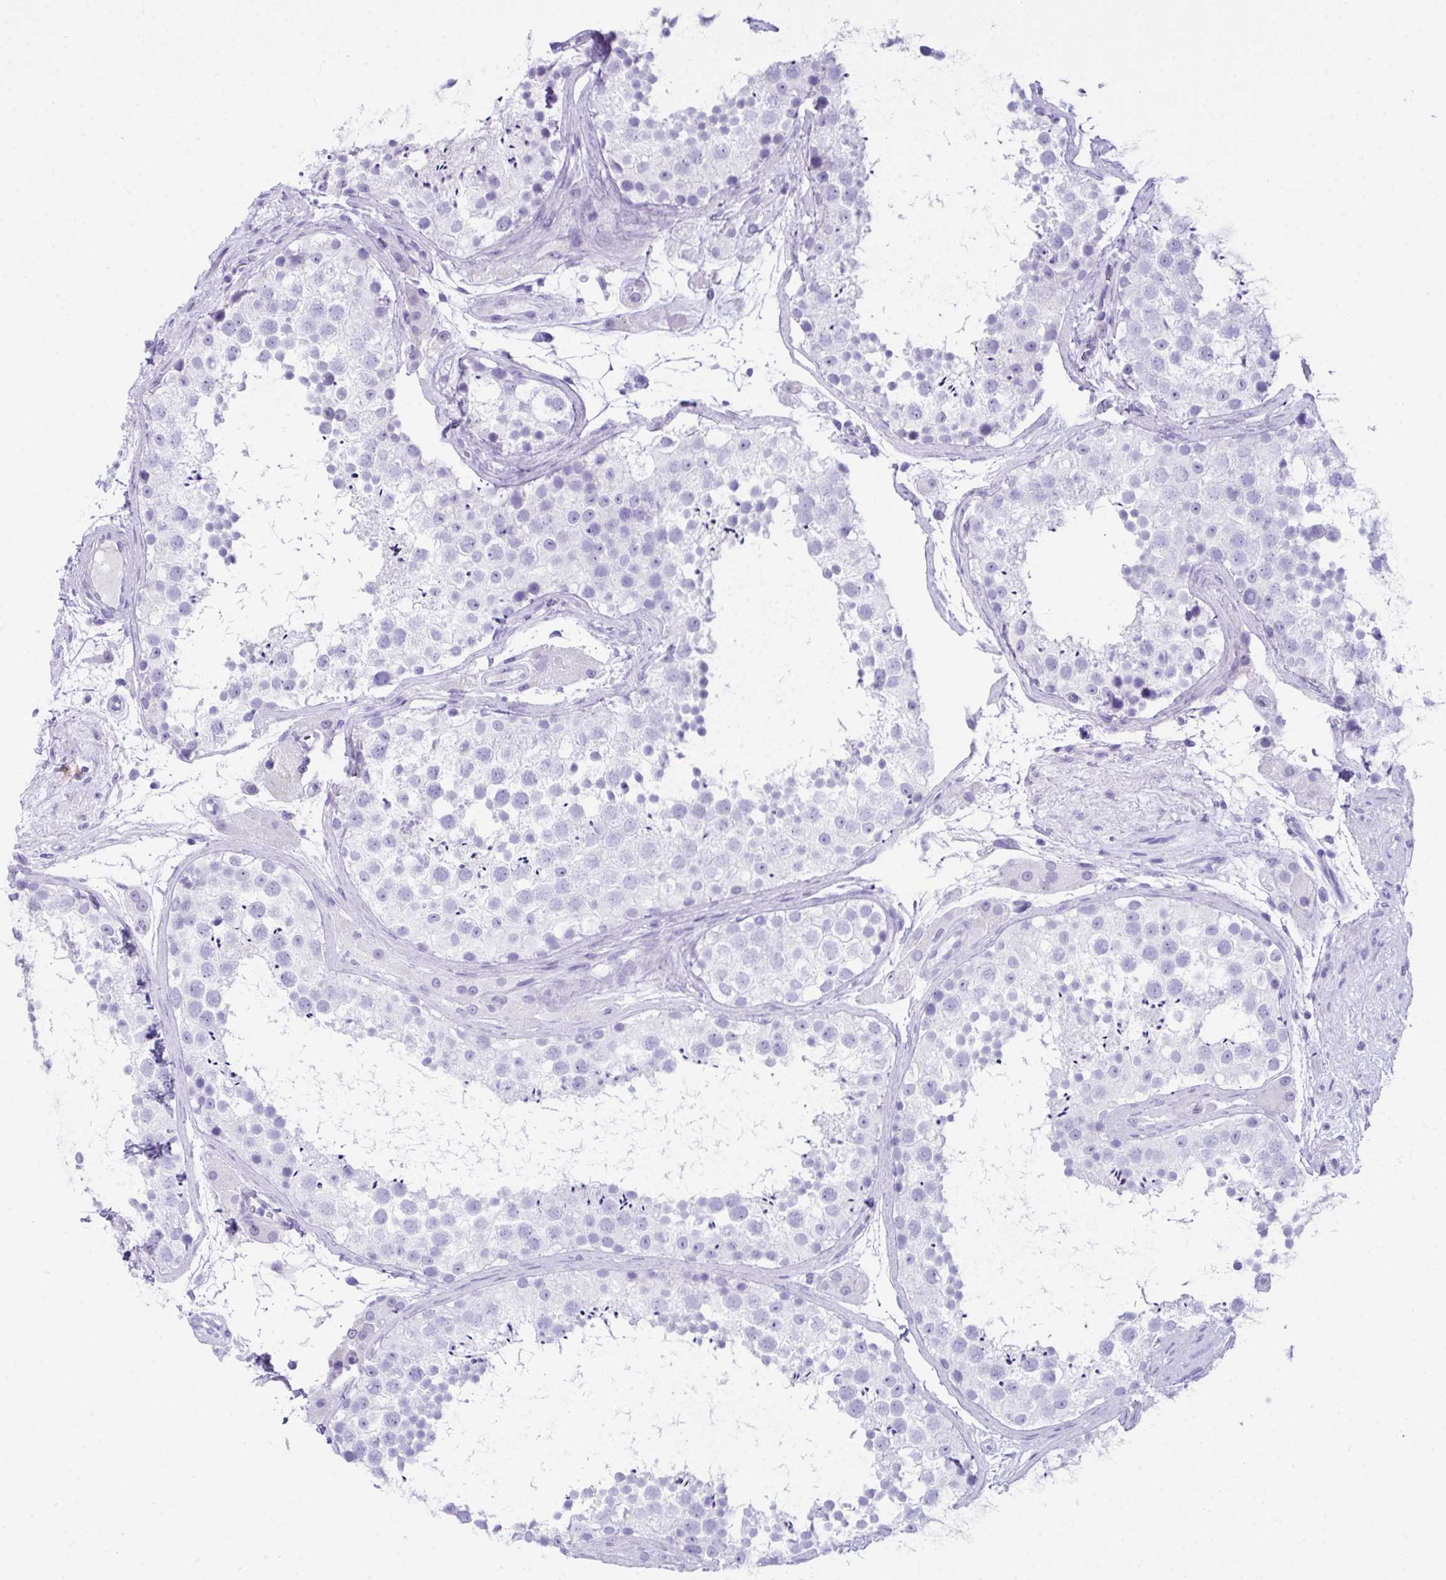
{"staining": {"intensity": "negative", "quantity": "none", "location": "none"}, "tissue": "testis", "cell_type": "Cells in seminiferous ducts", "image_type": "normal", "snomed": [{"axis": "morphology", "description": "Normal tissue, NOS"}, {"axis": "topography", "description": "Testis"}], "caption": "A histopathology image of testis stained for a protein demonstrates no brown staining in cells in seminiferous ducts. (Immunohistochemistry (ihc), brightfield microscopy, high magnification).", "gene": "LGALS4", "patient": {"sex": "male", "age": 41}}